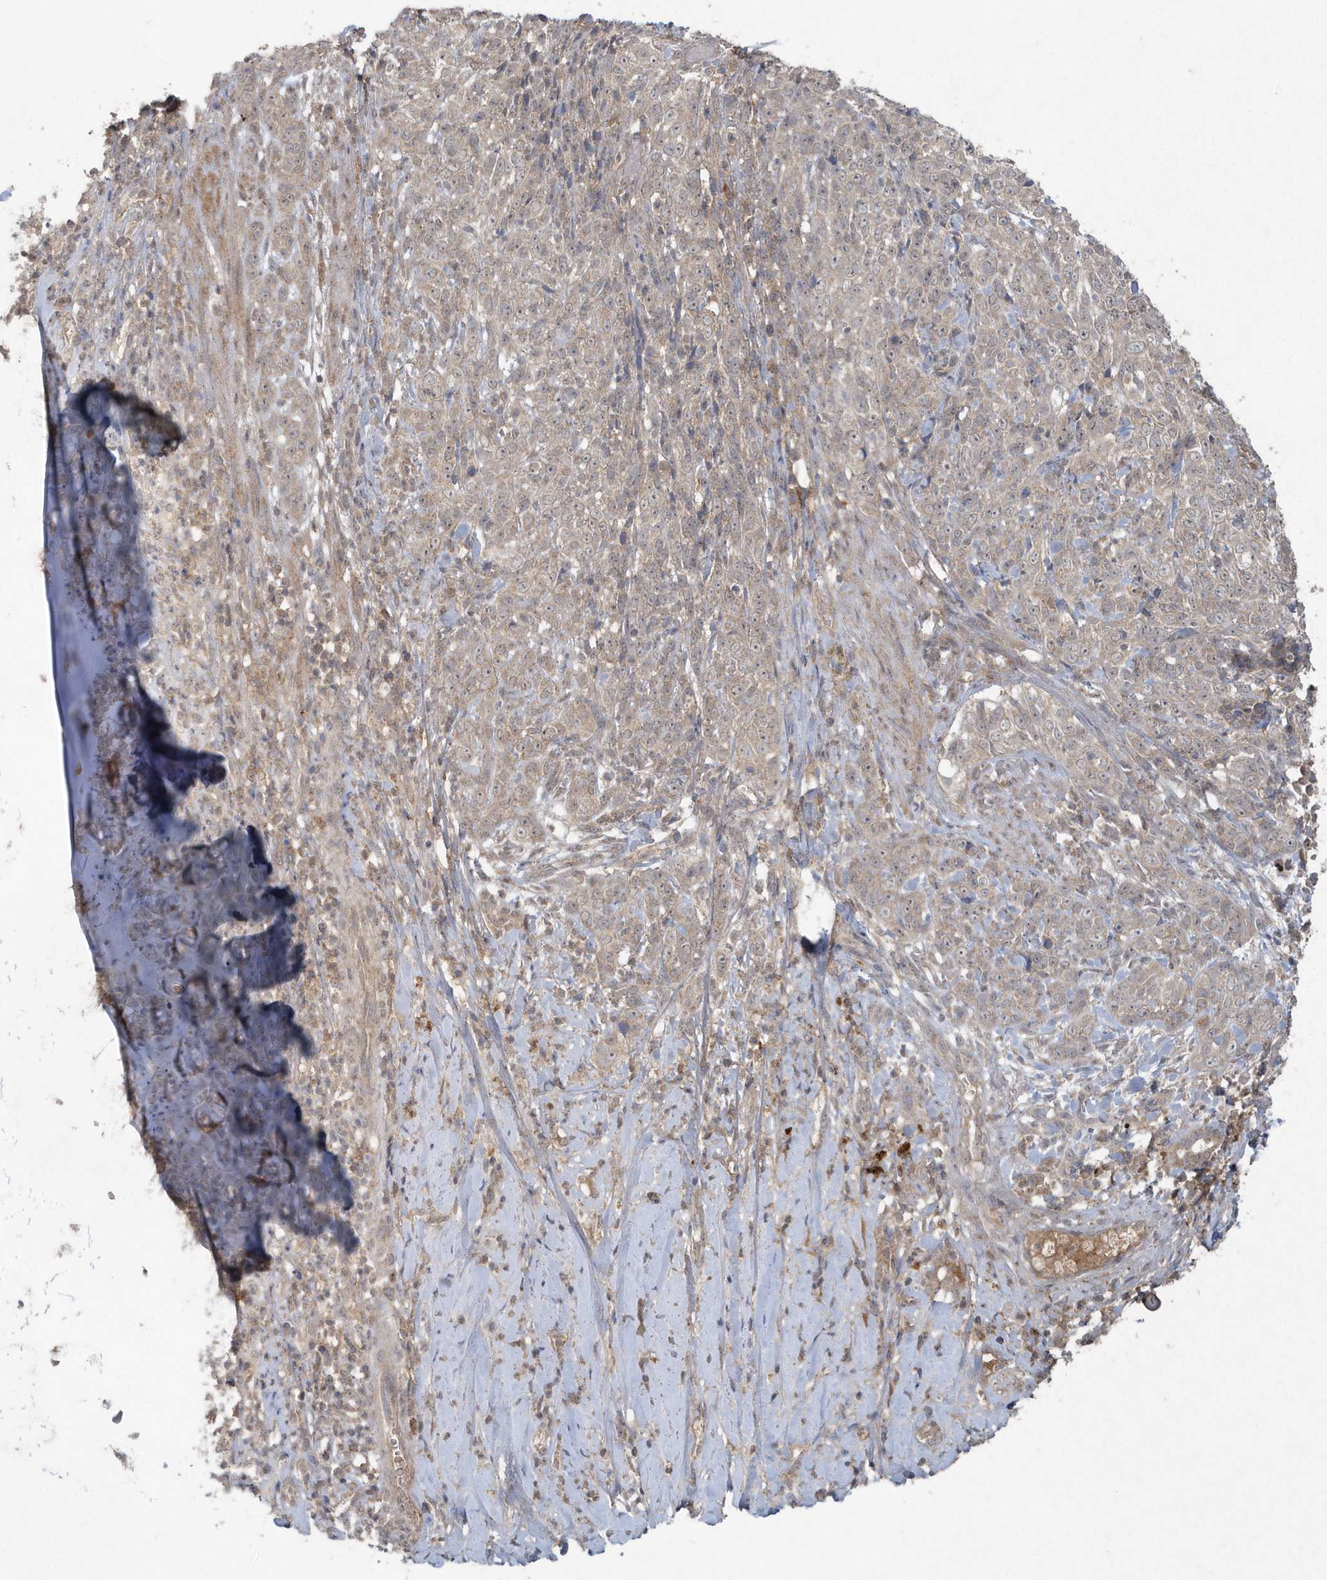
{"staining": {"intensity": "moderate", "quantity": ">75%", "location": "cytoplasmic/membranous"}, "tissue": "adipose tissue", "cell_type": "Adipocytes", "image_type": "normal", "snomed": [{"axis": "morphology", "description": "Normal tissue, NOS"}, {"axis": "morphology", "description": "Basal cell carcinoma"}, {"axis": "topography", "description": "Cartilage tissue"}, {"axis": "topography", "description": "Nasopharynx"}, {"axis": "topography", "description": "Oral tissue"}], "caption": "Brown immunohistochemical staining in benign adipose tissue exhibits moderate cytoplasmic/membranous expression in approximately >75% of adipocytes. The protein is shown in brown color, while the nuclei are stained blue.", "gene": "C1RL", "patient": {"sex": "female", "age": 77}}